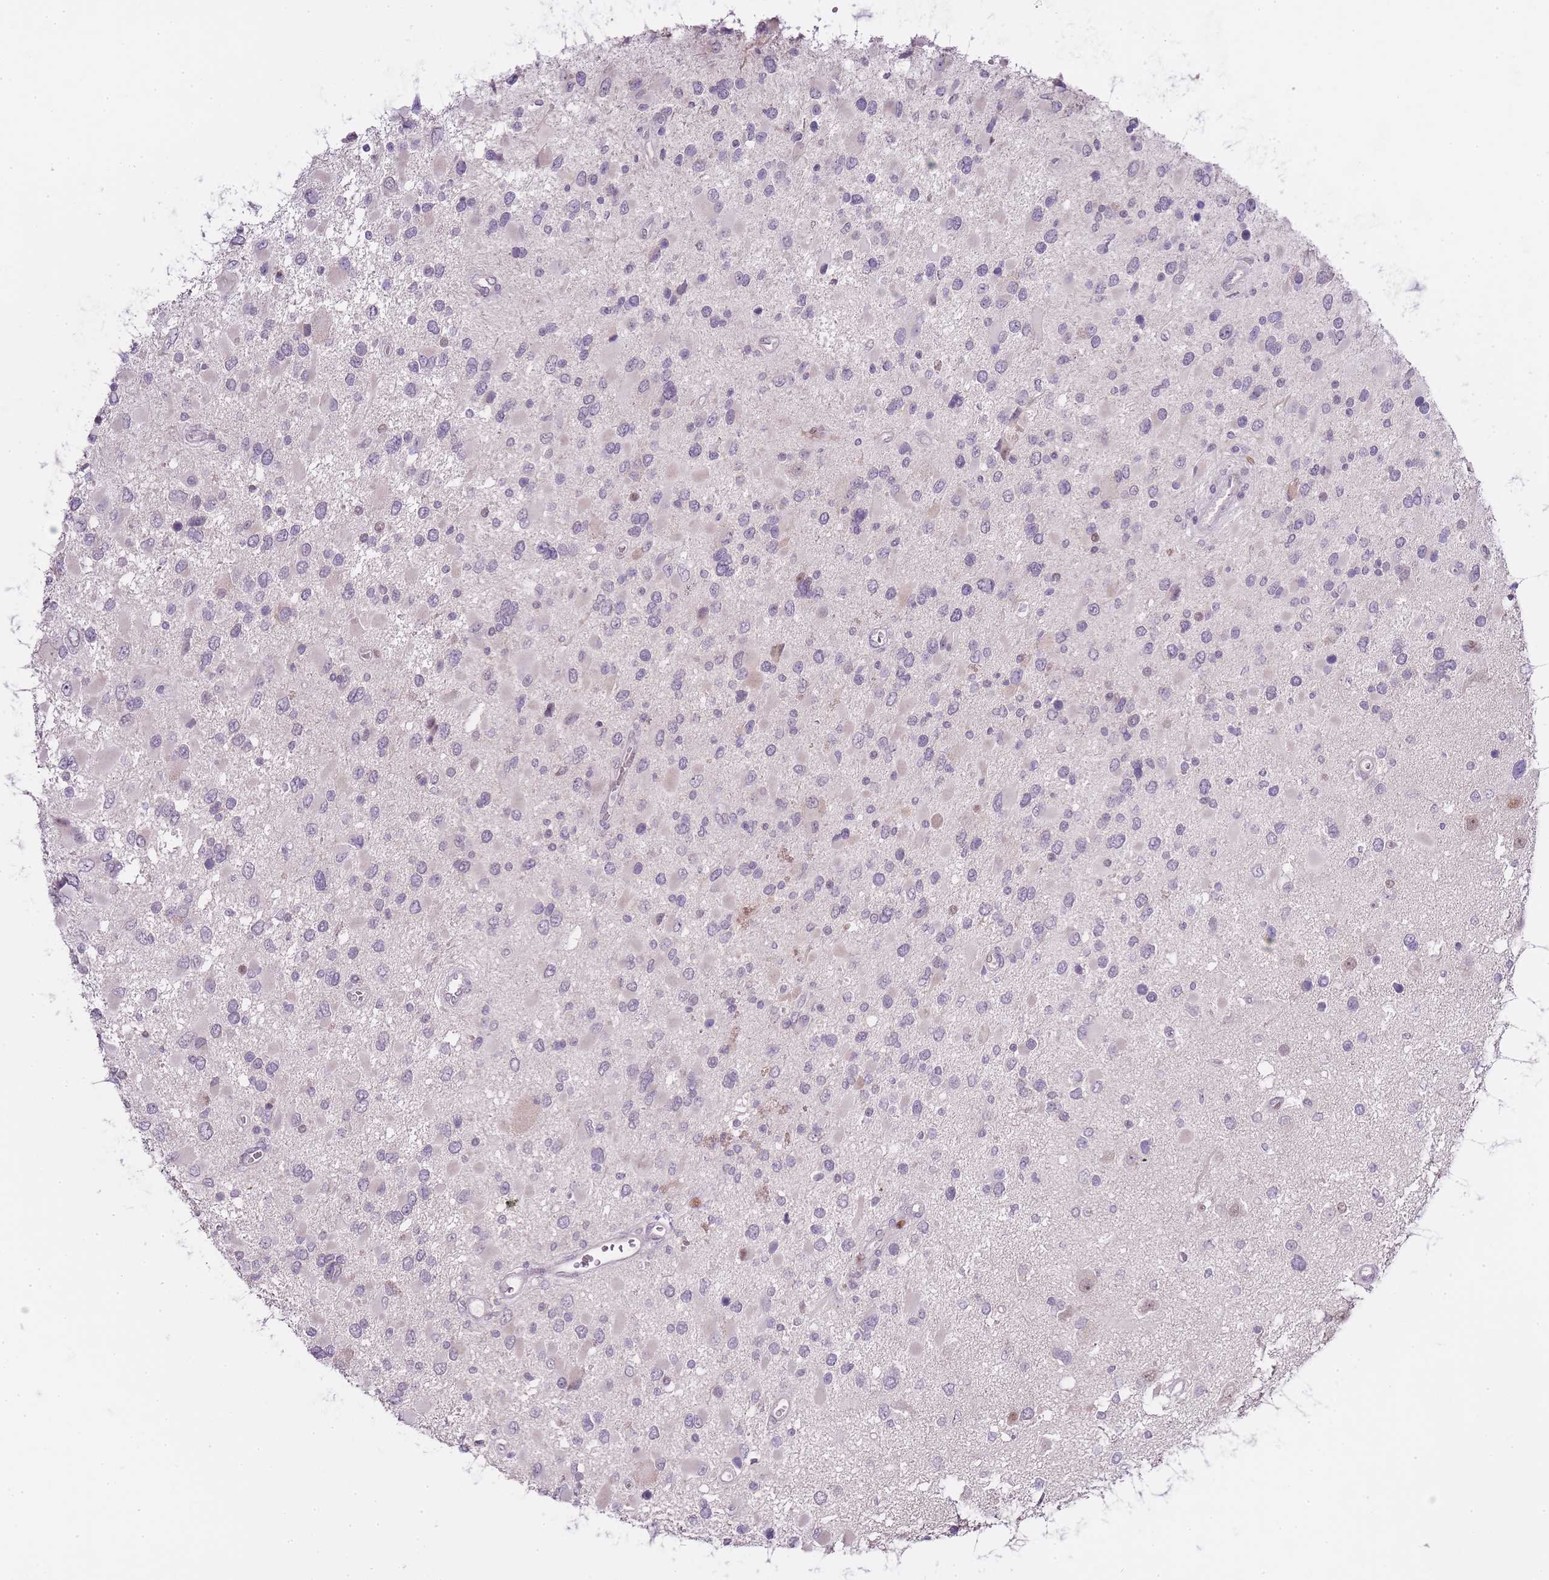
{"staining": {"intensity": "negative", "quantity": "none", "location": "none"}, "tissue": "glioma", "cell_type": "Tumor cells", "image_type": "cancer", "snomed": [{"axis": "morphology", "description": "Glioma, malignant, High grade"}, {"axis": "topography", "description": "Brain"}], "caption": "Tumor cells show no significant protein staining in glioma. (DAB (3,3'-diaminobenzidine) IHC visualized using brightfield microscopy, high magnification).", "gene": "OGG1", "patient": {"sex": "male", "age": 53}}